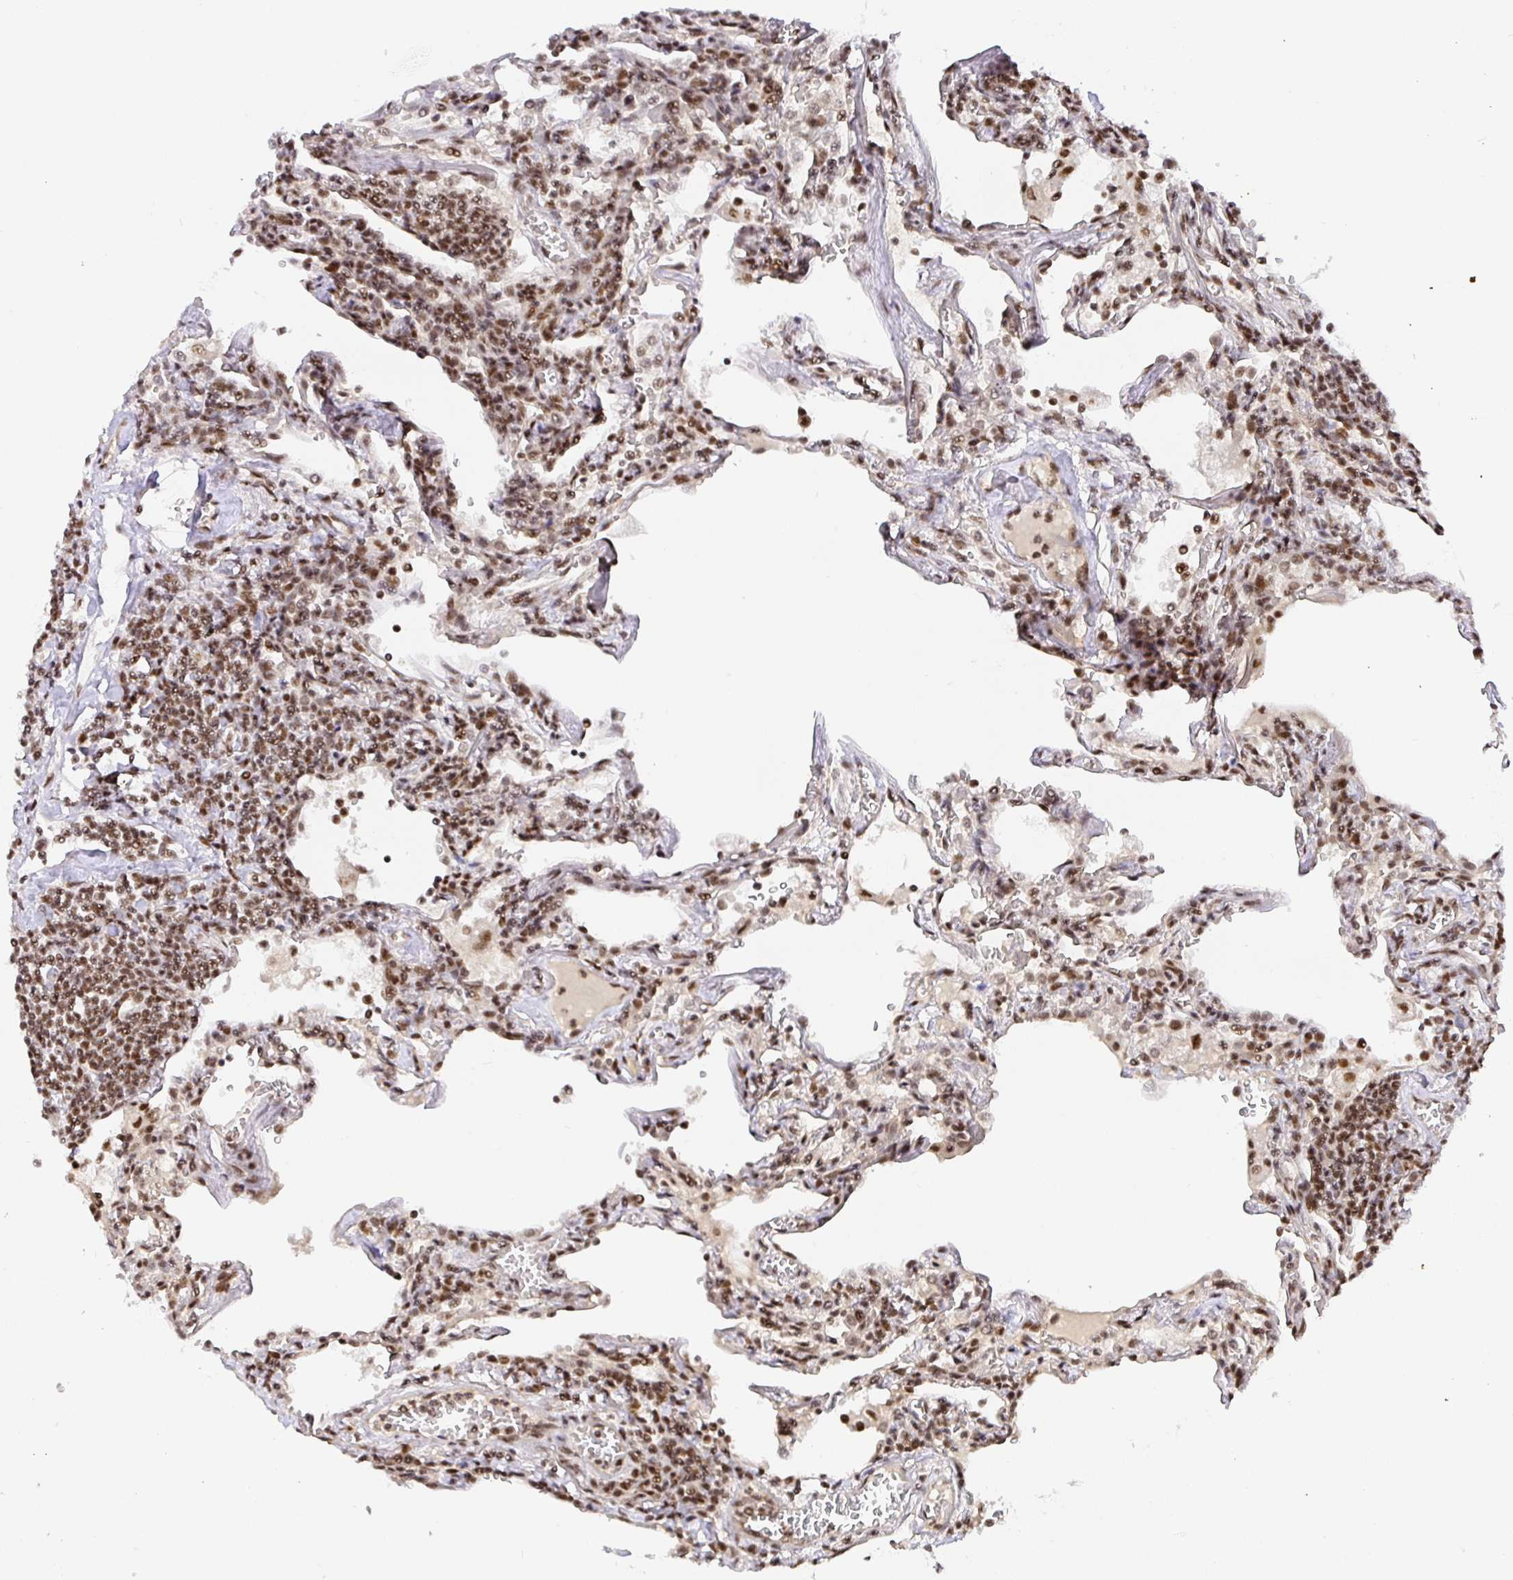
{"staining": {"intensity": "moderate", "quantity": ">75%", "location": "nuclear"}, "tissue": "lymphoma", "cell_type": "Tumor cells", "image_type": "cancer", "snomed": [{"axis": "morphology", "description": "Malignant lymphoma, non-Hodgkin's type, Low grade"}, {"axis": "topography", "description": "Lung"}], "caption": "Low-grade malignant lymphoma, non-Hodgkin's type stained with DAB (3,3'-diaminobenzidine) immunohistochemistry (IHC) demonstrates medium levels of moderate nuclear positivity in approximately >75% of tumor cells.", "gene": "USF1", "patient": {"sex": "female", "age": 71}}